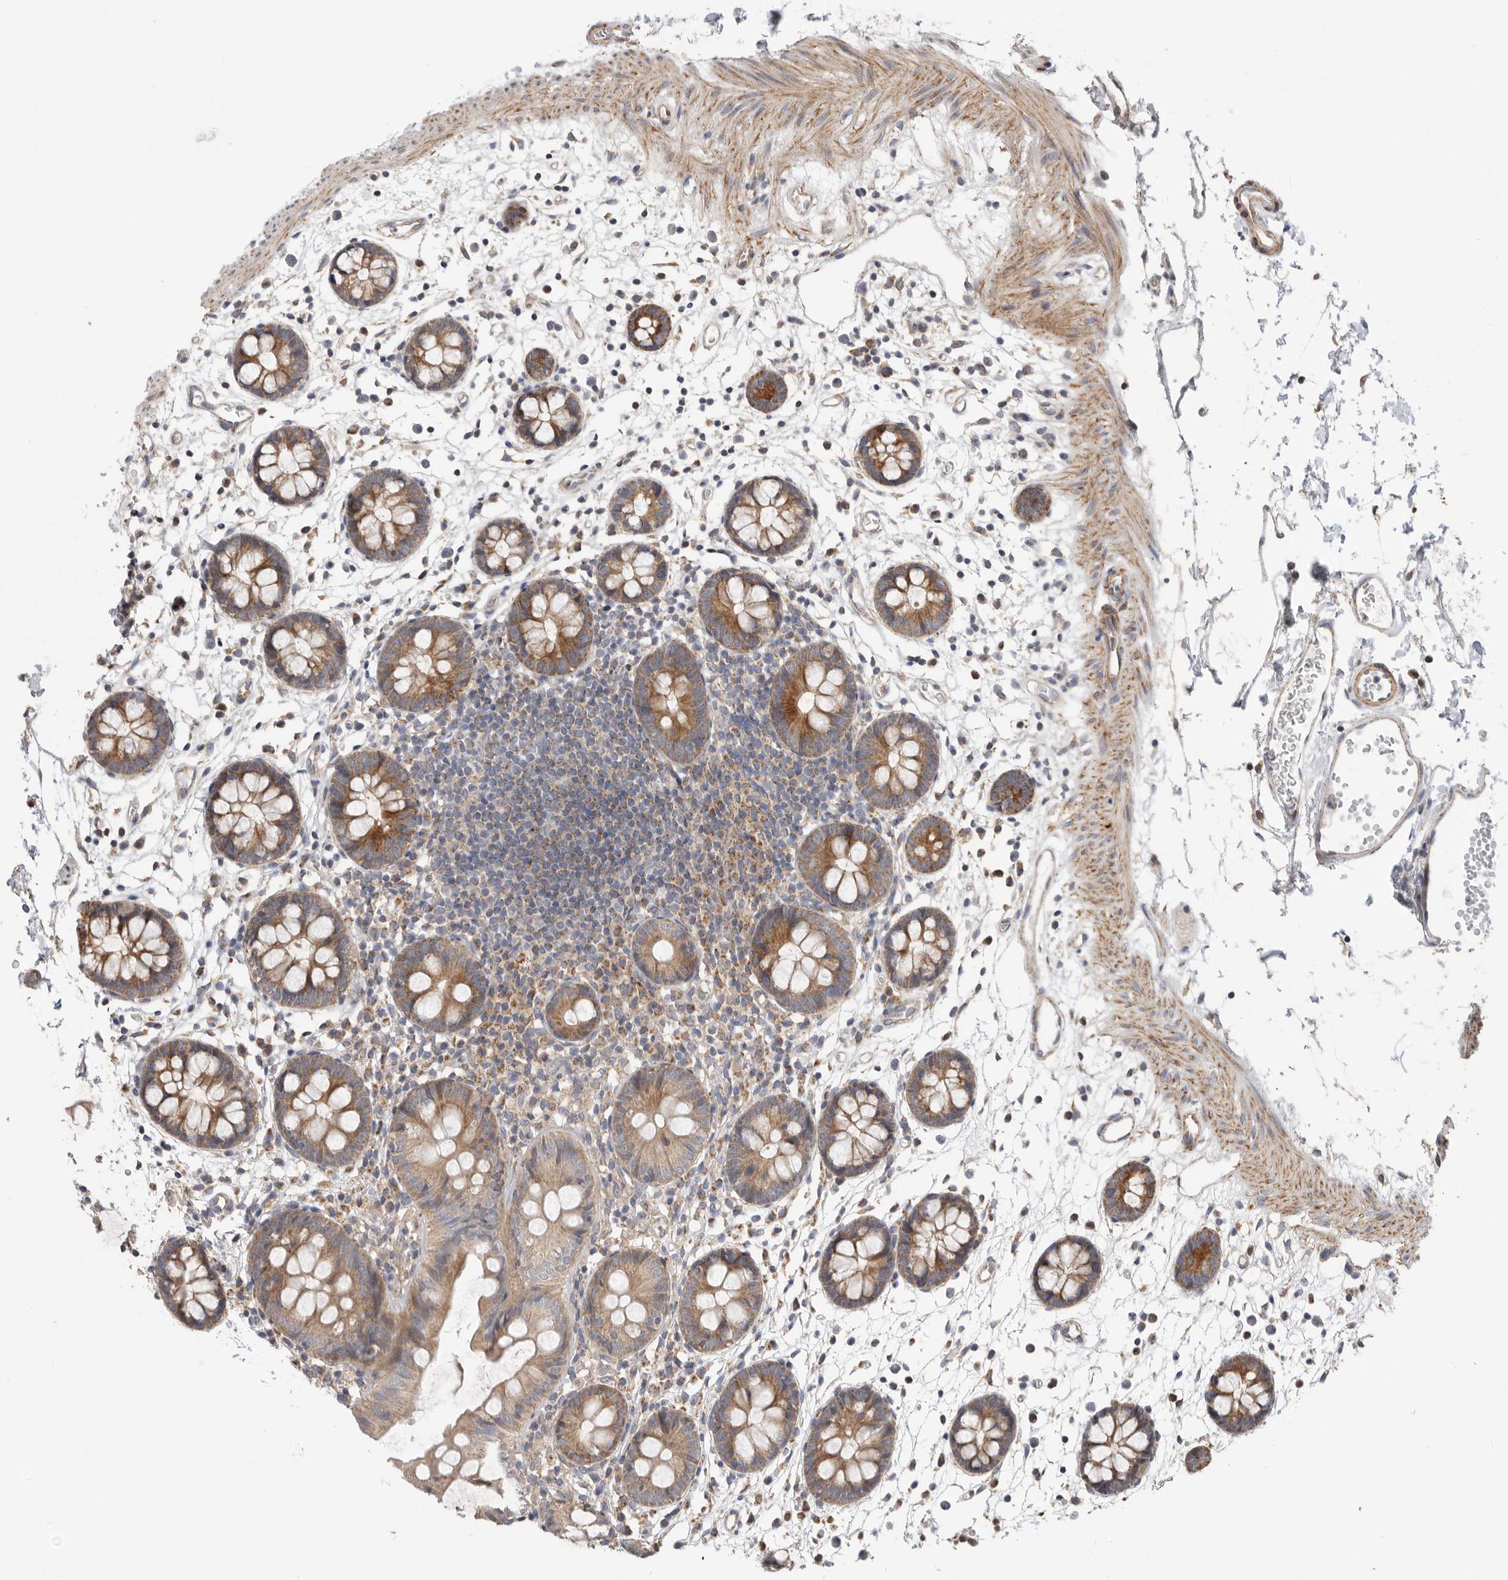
{"staining": {"intensity": "moderate", "quantity": ">75%", "location": "cytoplasmic/membranous"}, "tissue": "colon", "cell_type": "Endothelial cells", "image_type": "normal", "snomed": [{"axis": "morphology", "description": "Normal tissue, NOS"}, {"axis": "topography", "description": "Colon"}], "caption": "IHC (DAB (3,3'-diaminobenzidine)) staining of normal colon demonstrates moderate cytoplasmic/membranous protein staining in about >75% of endothelial cells.", "gene": "MTFR1L", "patient": {"sex": "male", "age": 56}}